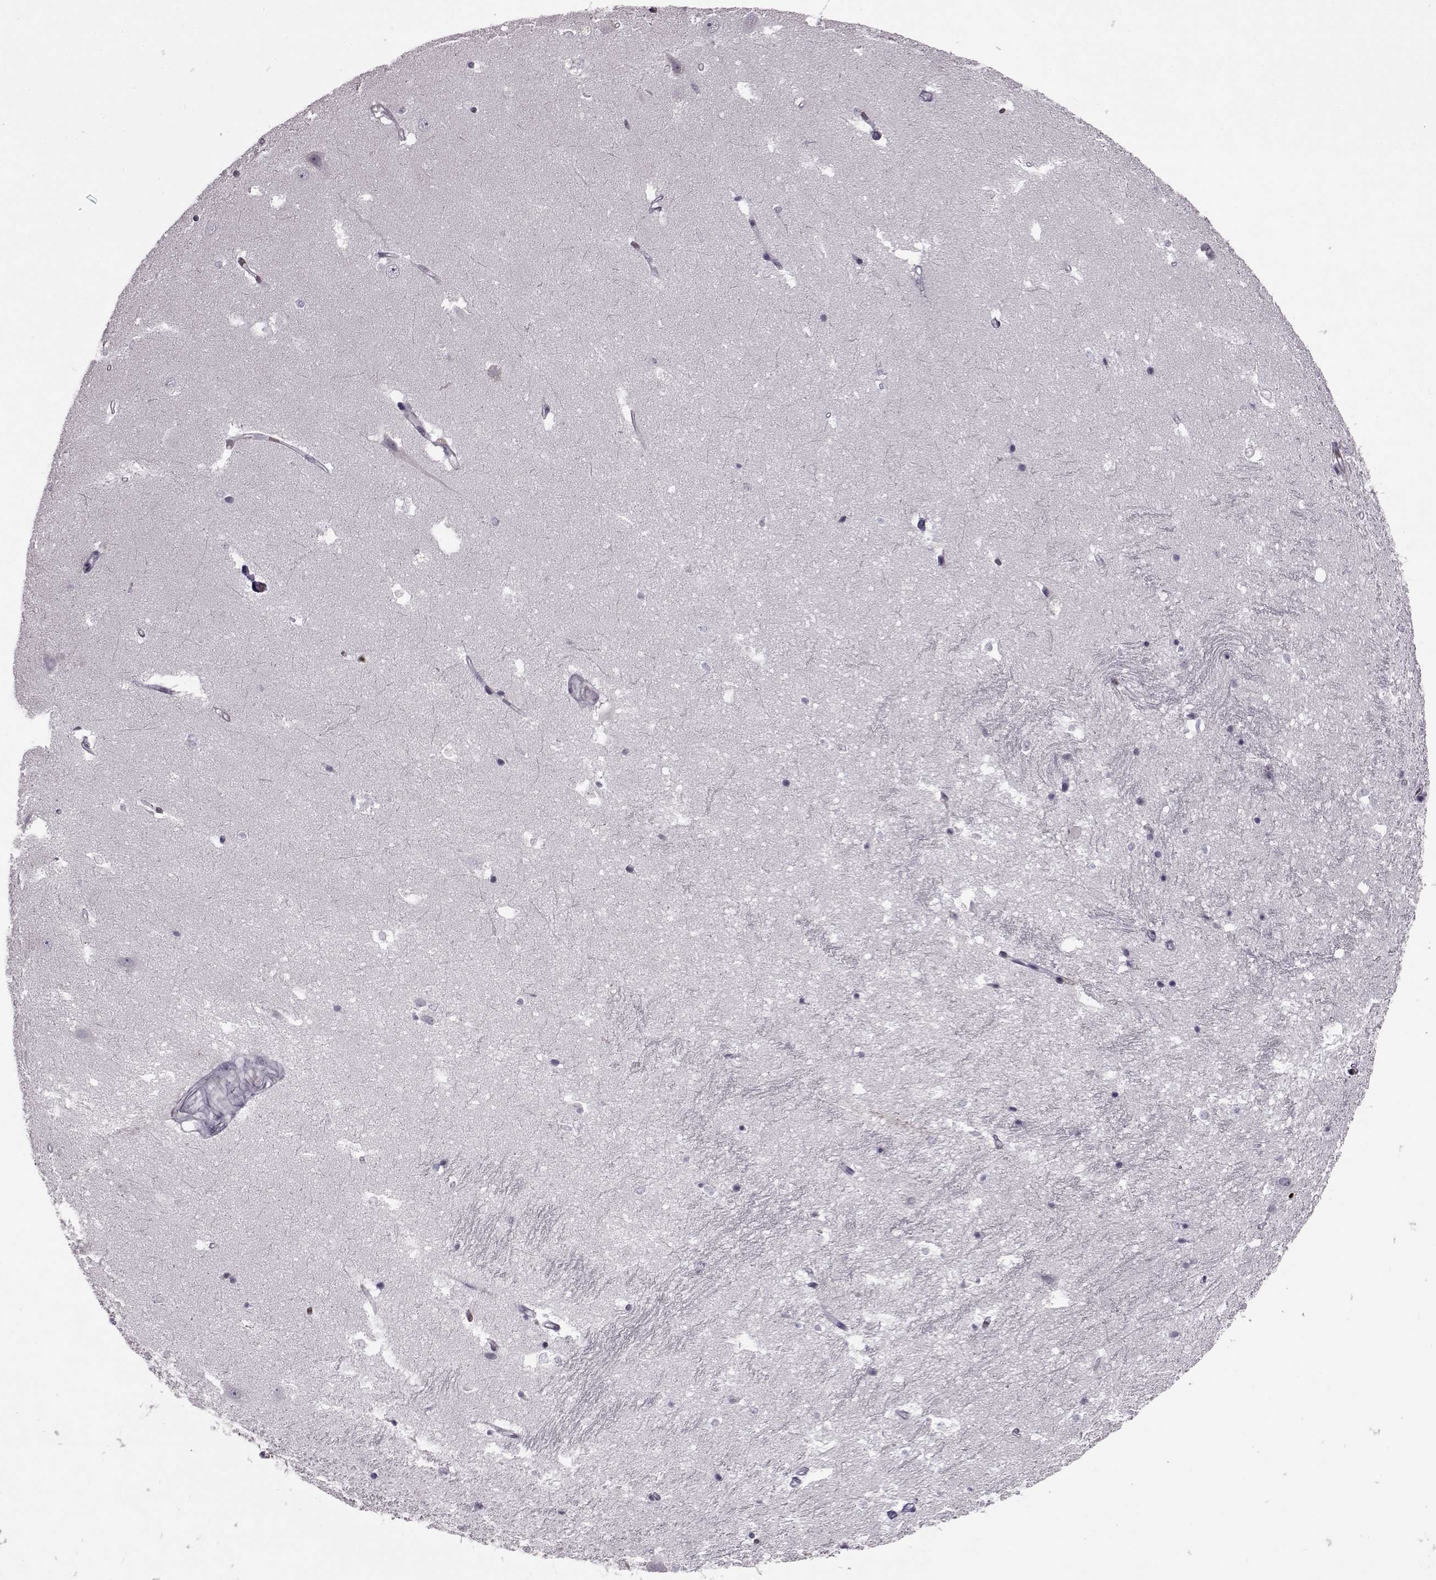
{"staining": {"intensity": "negative", "quantity": "none", "location": "none"}, "tissue": "hippocampus", "cell_type": "Glial cells", "image_type": "normal", "snomed": [{"axis": "morphology", "description": "Normal tissue, NOS"}, {"axis": "topography", "description": "Hippocampus"}], "caption": "This is an immunohistochemistry (IHC) image of normal hippocampus. There is no staining in glial cells.", "gene": "PROP1", "patient": {"sex": "male", "age": 44}}